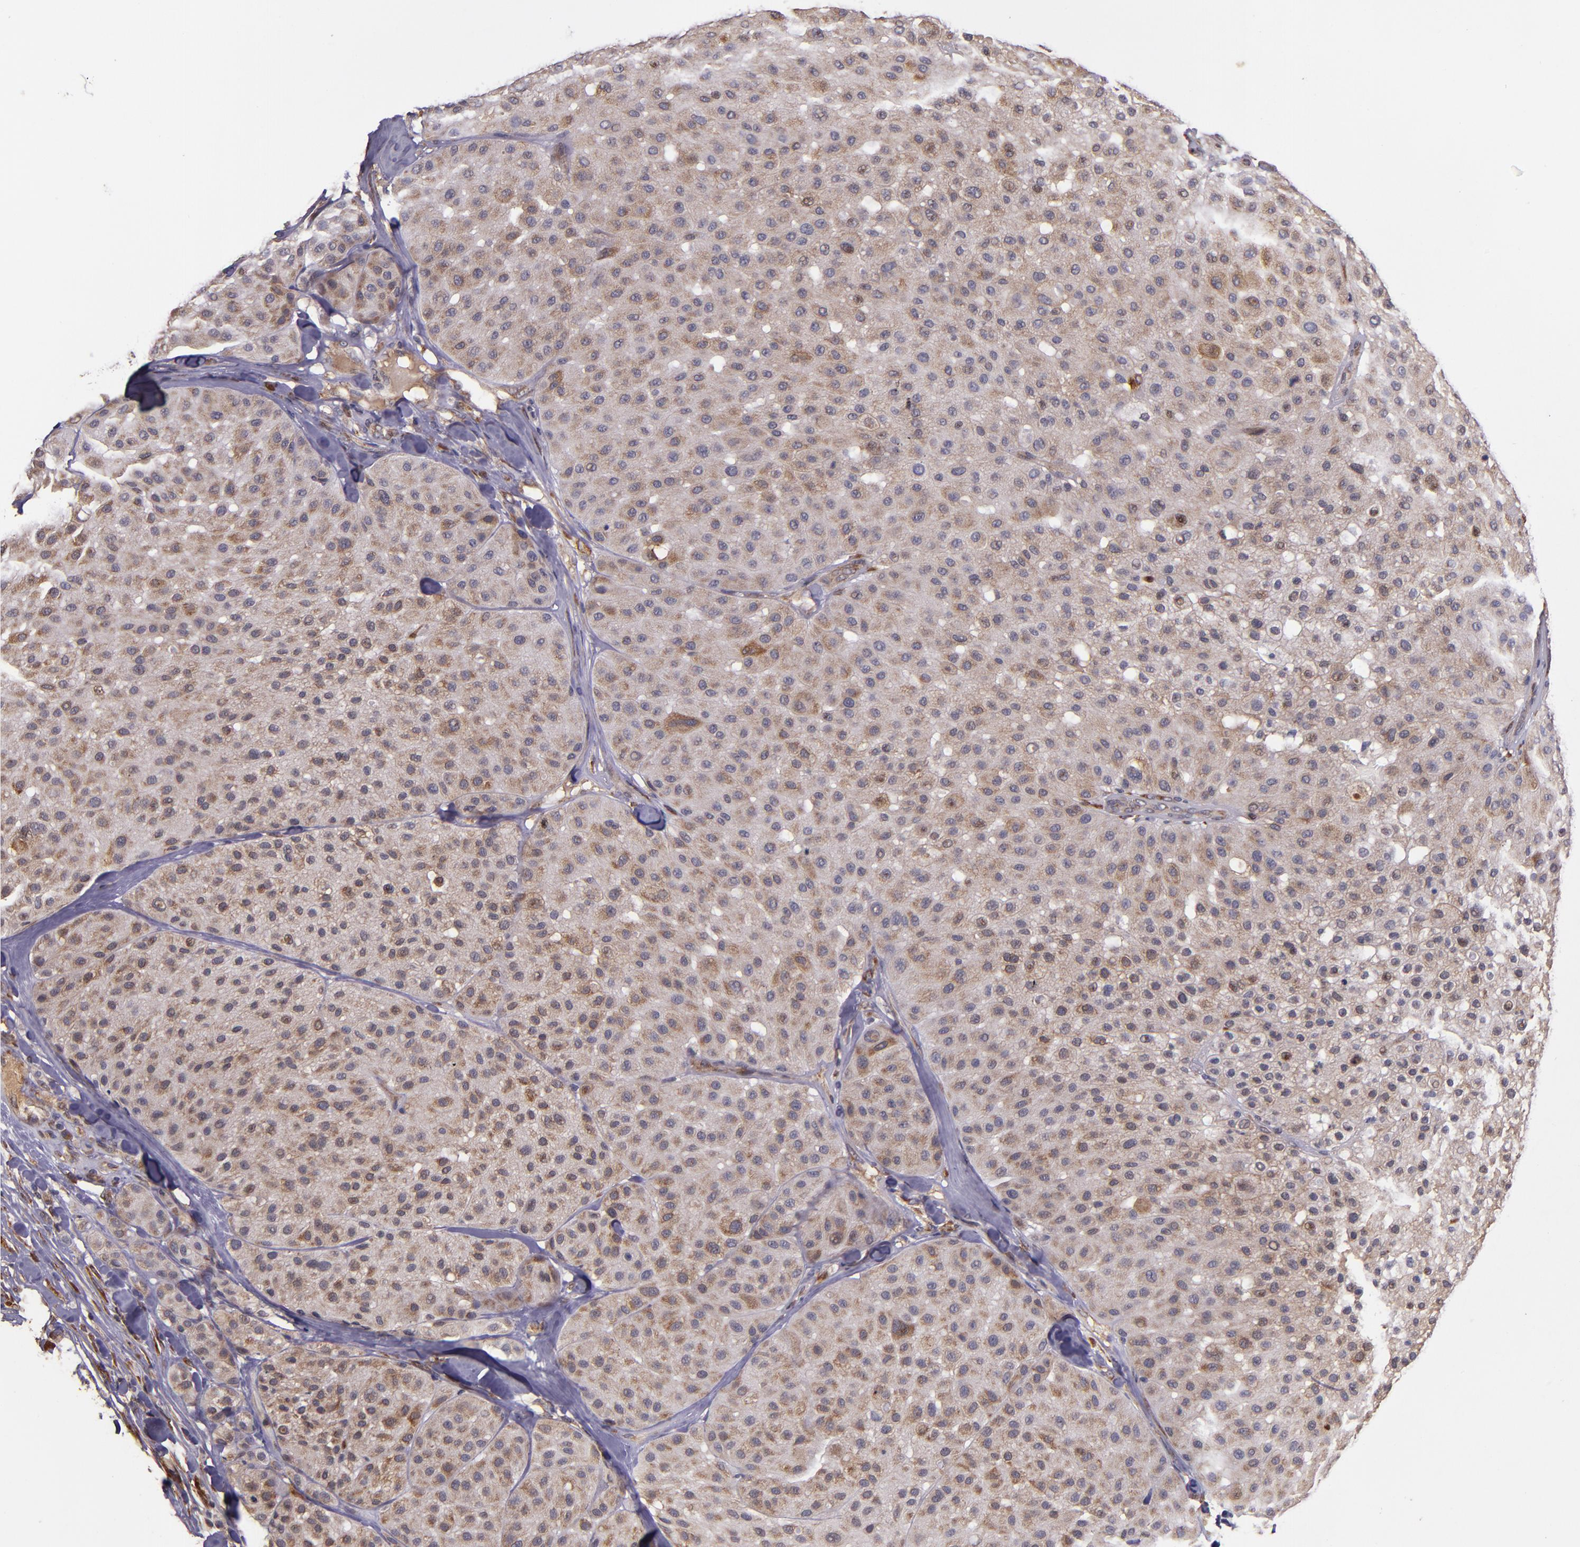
{"staining": {"intensity": "weak", "quantity": ">75%", "location": "cytoplasmic/membranous"}, "tissue": "melanoma", "cell_type": "Tumor cells", "image_type": "cancer", "snomed": [{"axis": "morphology", "description": "Normal tissue, NOS"}, {"axis": "morphology", "description": "Malignant melanoma, Metastatic site"}, {"axis": "topography", "description": "Skin"}], "caption": "Protein staining displays weak cytoplasmic/membranous staining in approximately >75% of tumor cells in malignant melanoma (metastatic site).", "gene": "PRAF2", "patient": {"sex": "male", "age": 41}}